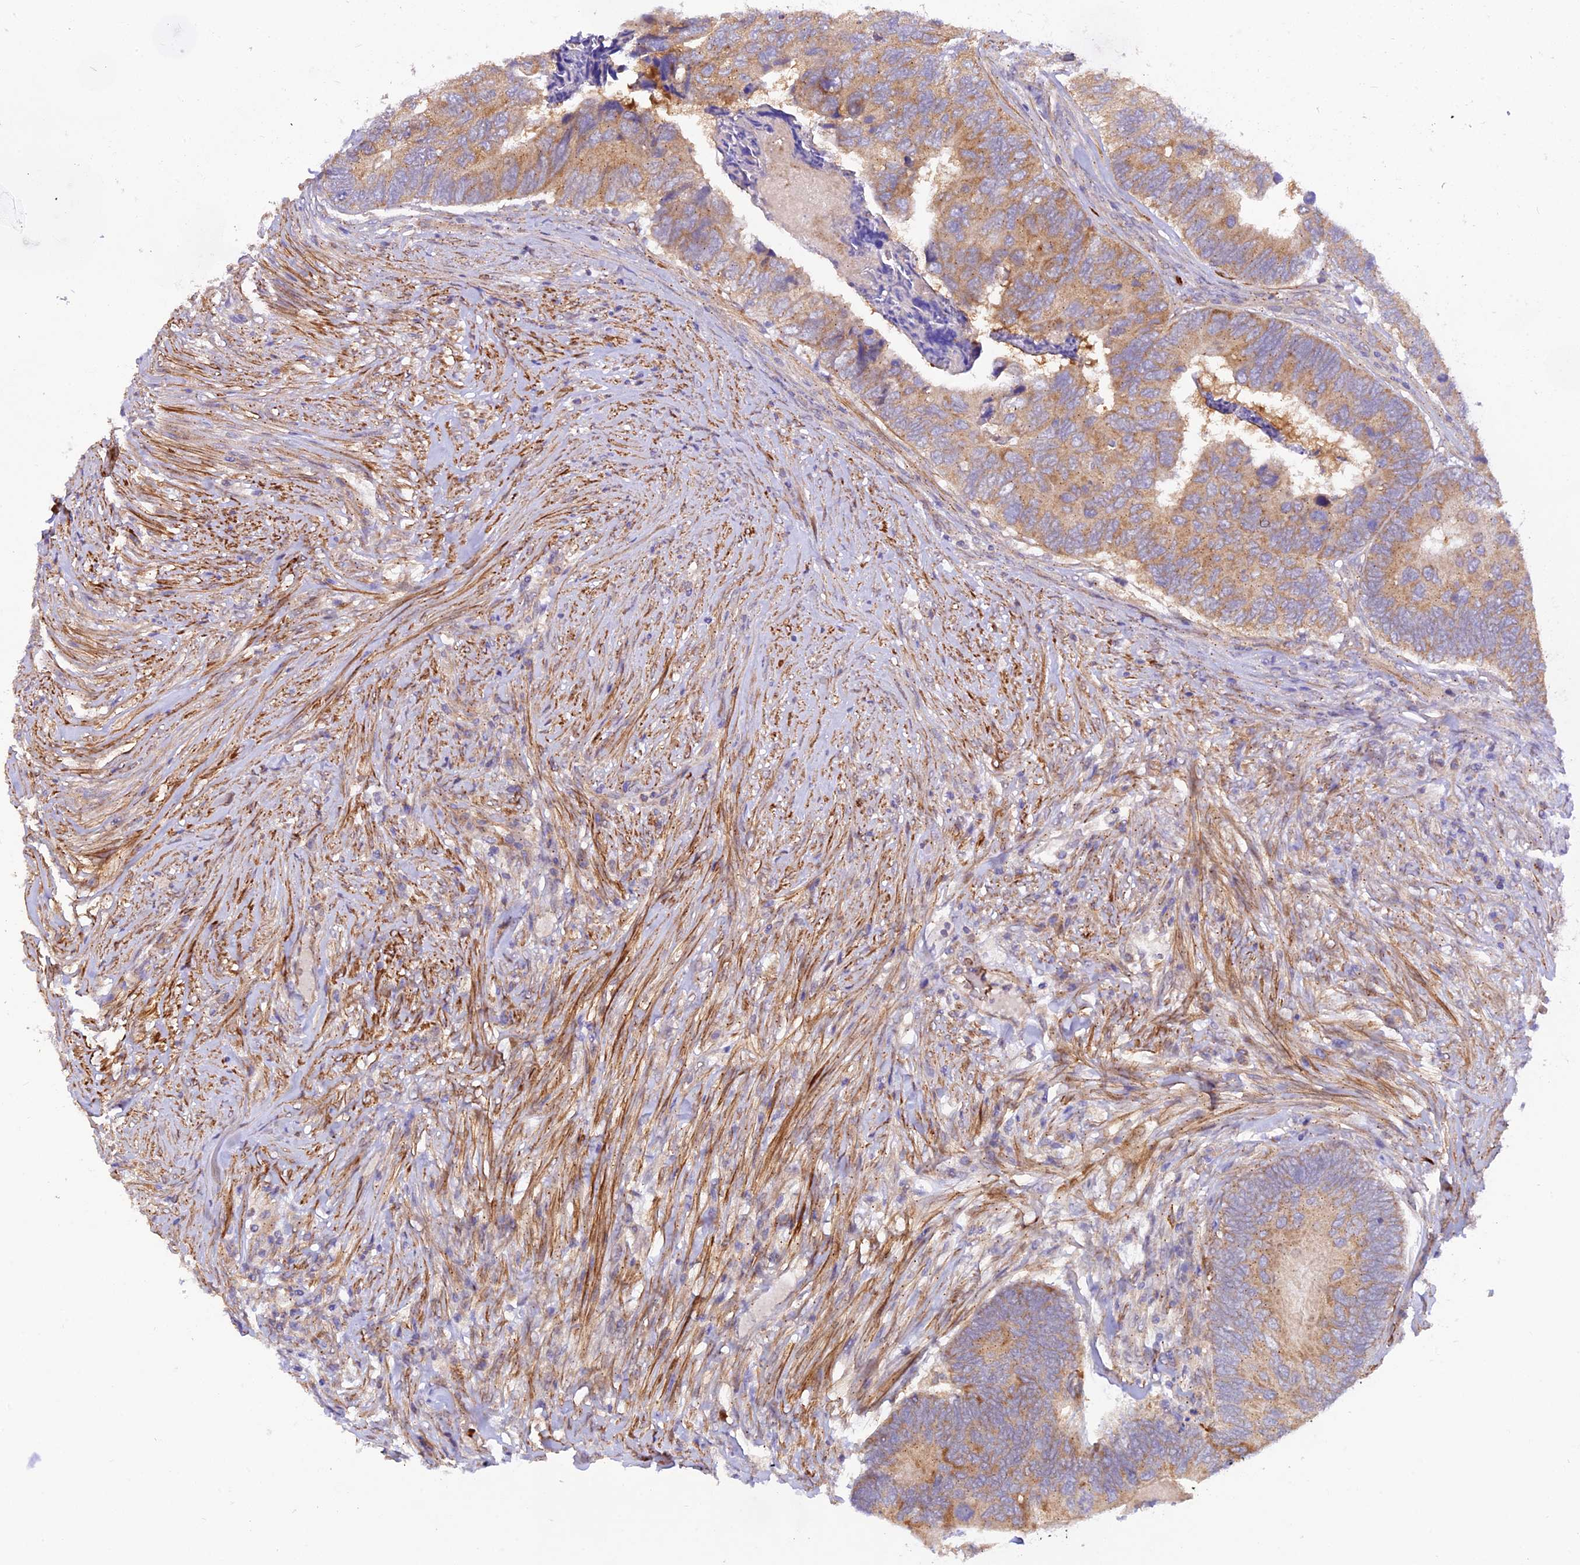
{"staining": {"intensity": "moderate", "quantity": ">75%", "location": "cytoplasmic/membranous"}, "tissue": "colorectal cancer", "cell_type": "Tumor cells", "image_type": "cancer", "snomed": [{"axis": "morphology", "description": "Adenocarcinoma, NOS"}, {"axis": "topography", "description": "Colon"}], "caption": "Adenocarcinoma (colorectal) tissue reveals moderate cytoplasmic/membranous positivity in approximately >75% of tumor cells", "gene": "WDFY4", "patient": {"sex": "female", "age": 67}}